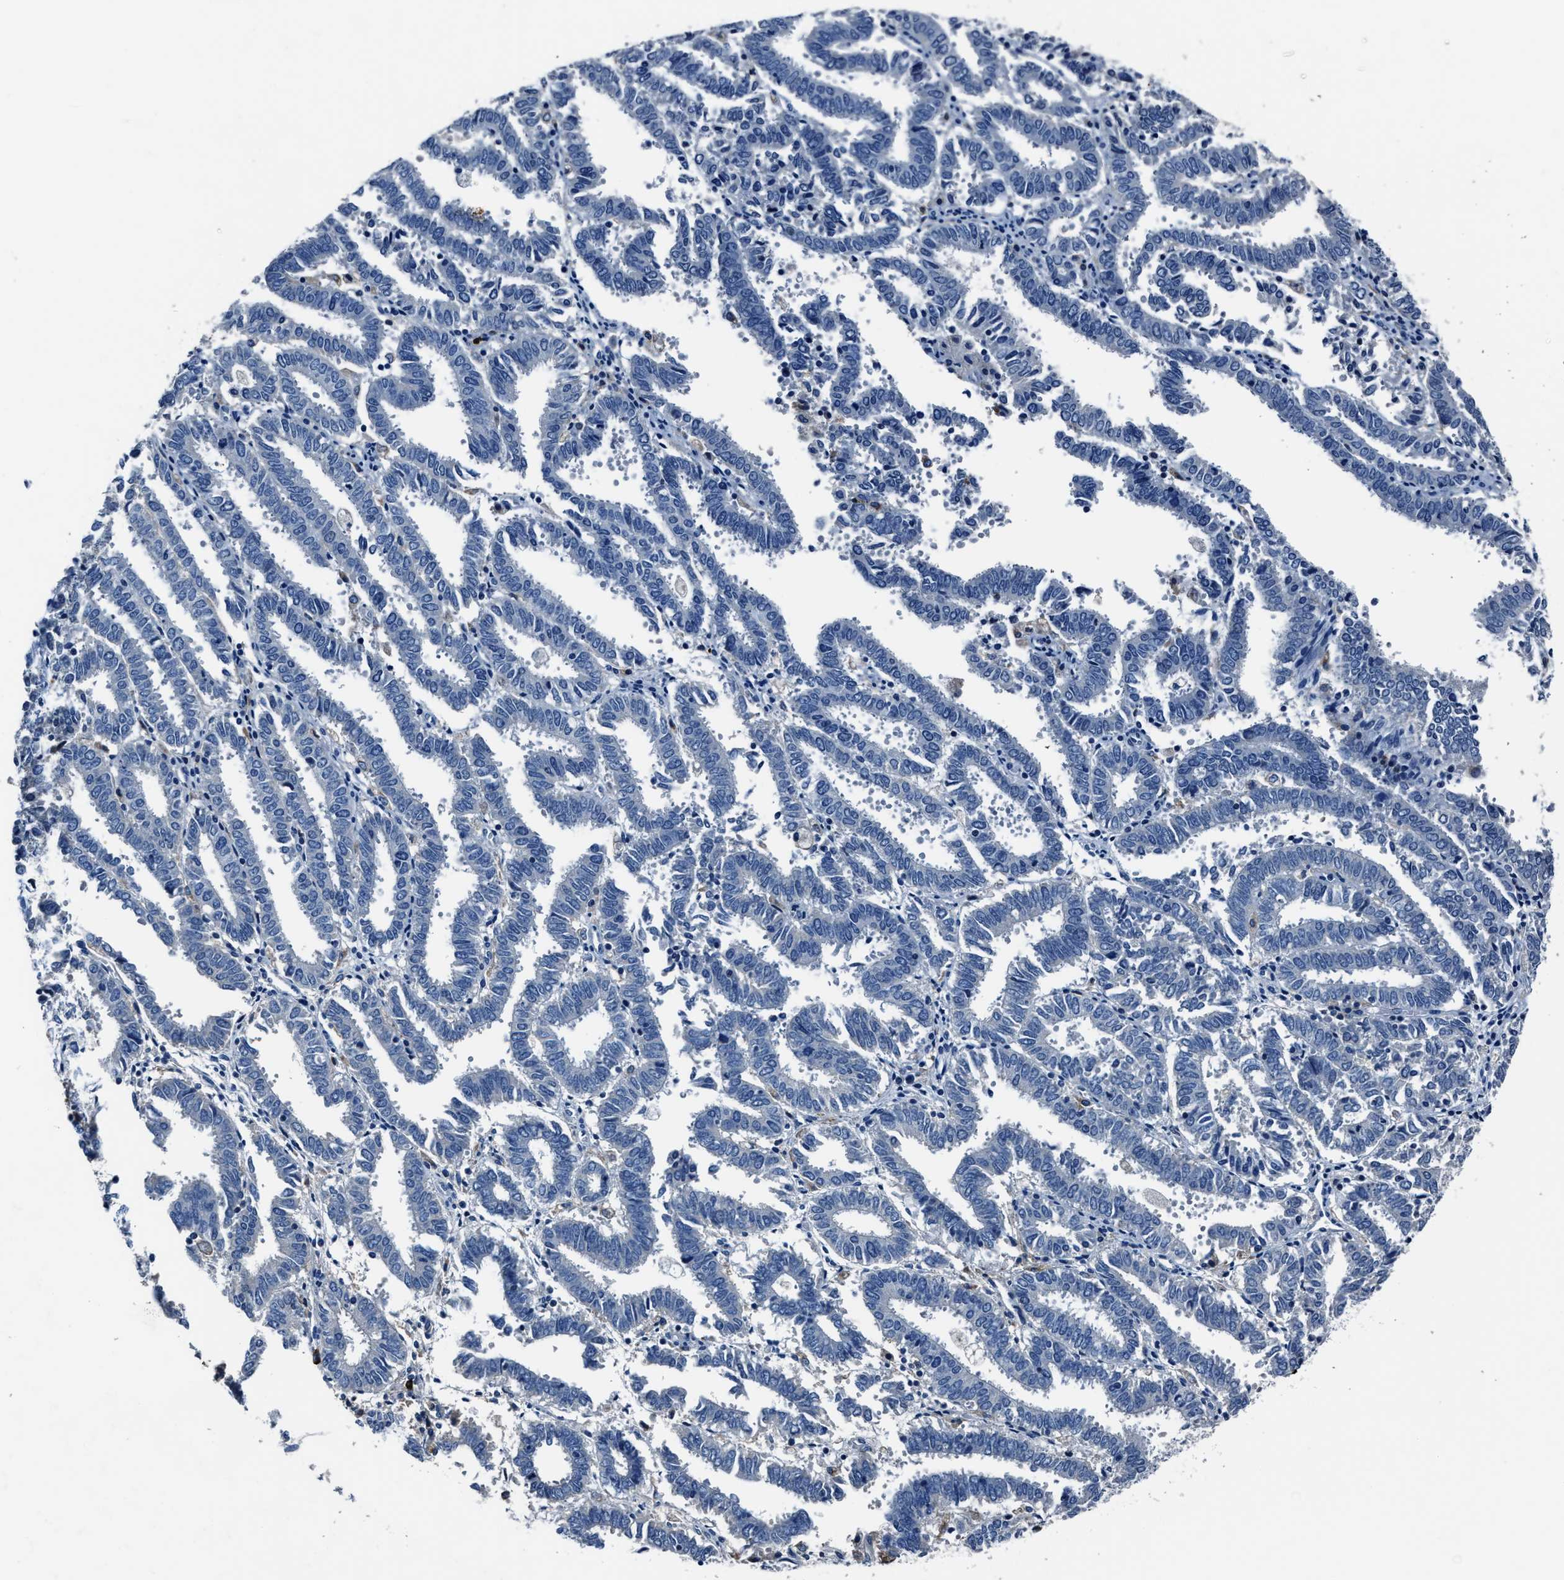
{"staining": {"intensity": "negative", "quantity": "none", "location": "none"}, "tissue": "endometrial cancer", "cell_type": "Tumor cells", "image_type": "cancer", "snomed": [{"axis": "morphology", "description": "Adenocarcinoma, NOS"}, {"axis": "topography", "description": "Uterus"}], "caption": "The immunohistochemistry (IHC) photomicrograph has no significant expression in tumor cells of endometrial adenocarcinoma tissue.", "gene": "FGL2", "patient": {"sex": "female", "age": 83}}